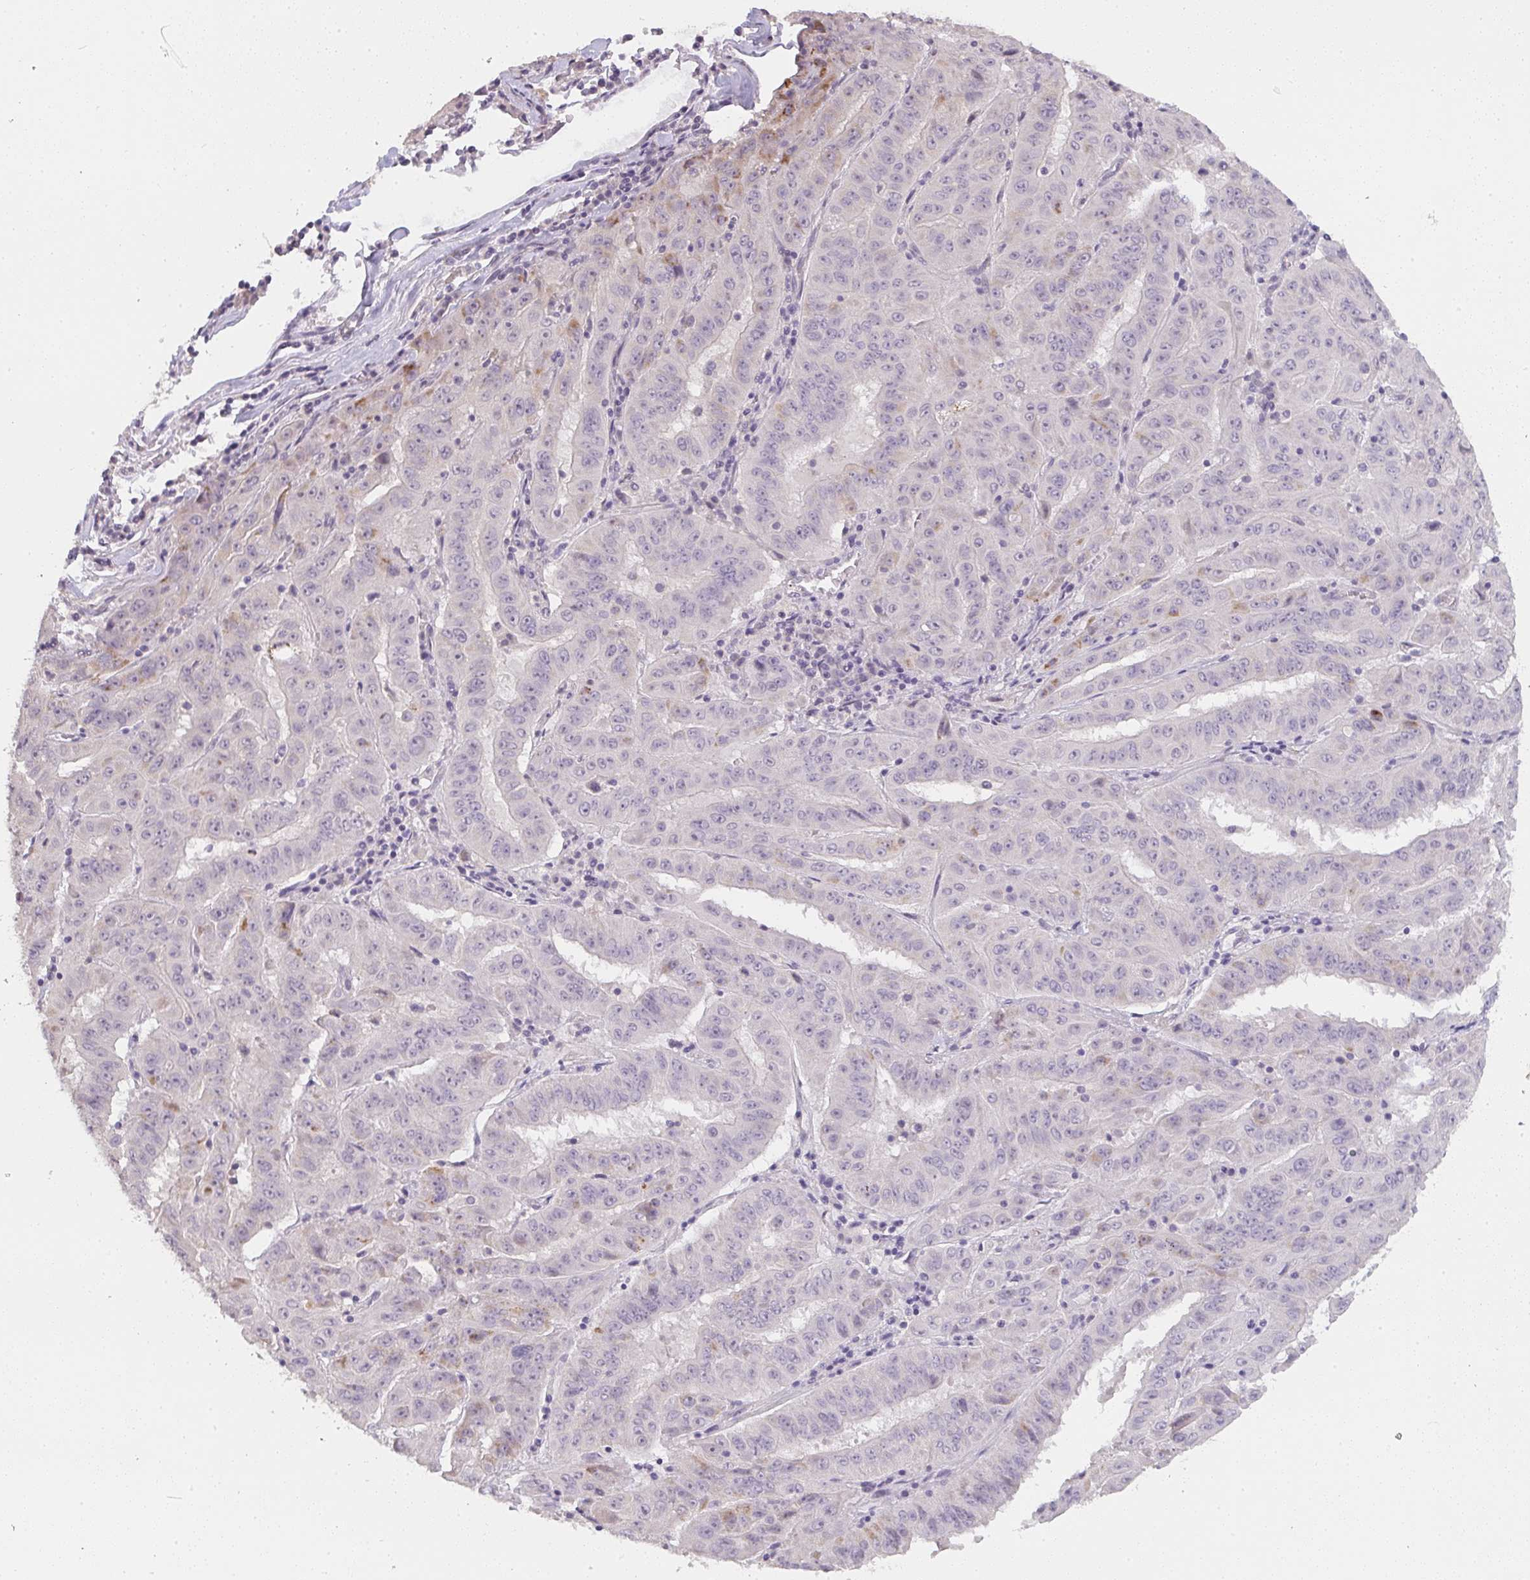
{"staining": {"intensity": "negative", "quantity": "none", "location": "none"}, "tissue": "pancreatic cancer", "cell_type": "Tumor cells", "image_type": "cancer", "snomed": [{"axis": "morphology", "description": "Adenocarcinoma, NOS"}, {"axis": "topography", "description": "Pancreas"}], "caption": "This is an IHC histopathology image of human pancreatic cancer. There is no expression in tumor cells.", "gene": "TMEM219", "patient": {"sex": "male", "age": 63}}